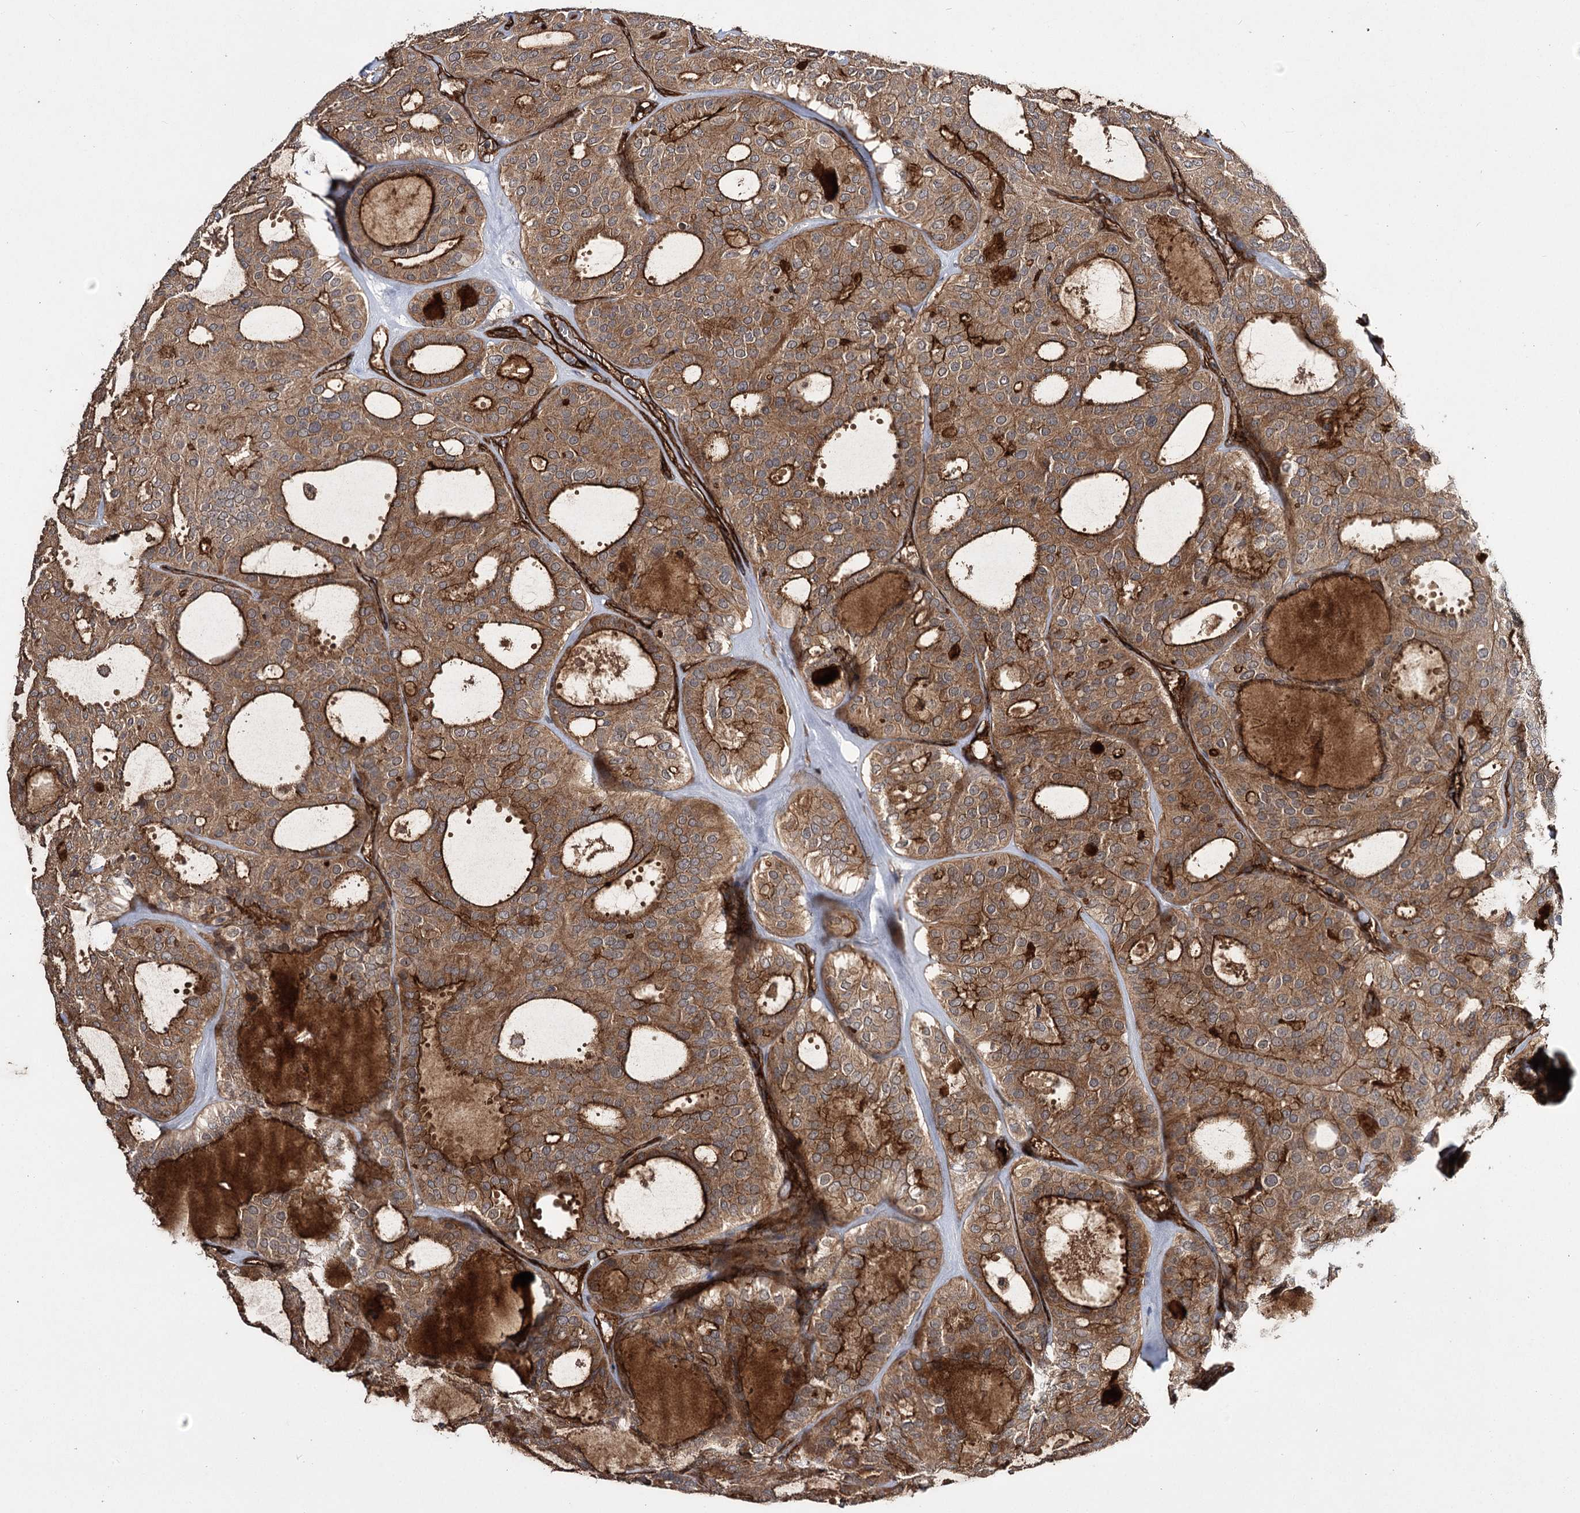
{"staining": {"intensity": "moderate", "quantity": ">75%", "location": "cytoplasmic/membranous"}, "tissue": "thyroid cancer", "cell_type": "Tumor cells", "image_type": "cancer", "snomed": [{"axis": "morphology", "description": "Follicular adenoma carcinoma, NOS"}, {"axis": "topography", "description": "Thyroid gland"}], "caption": "Protein staining reveals moderate cytoplasmic/membranous positivity in about >75% of tumor cells in thyroid follicular adenoma carcinoma. (brown staining indicates protein expression, while blue staining denotes nuclei).", "gene": "MYO1C", "patient": {"sex": "male", "age": 75}}